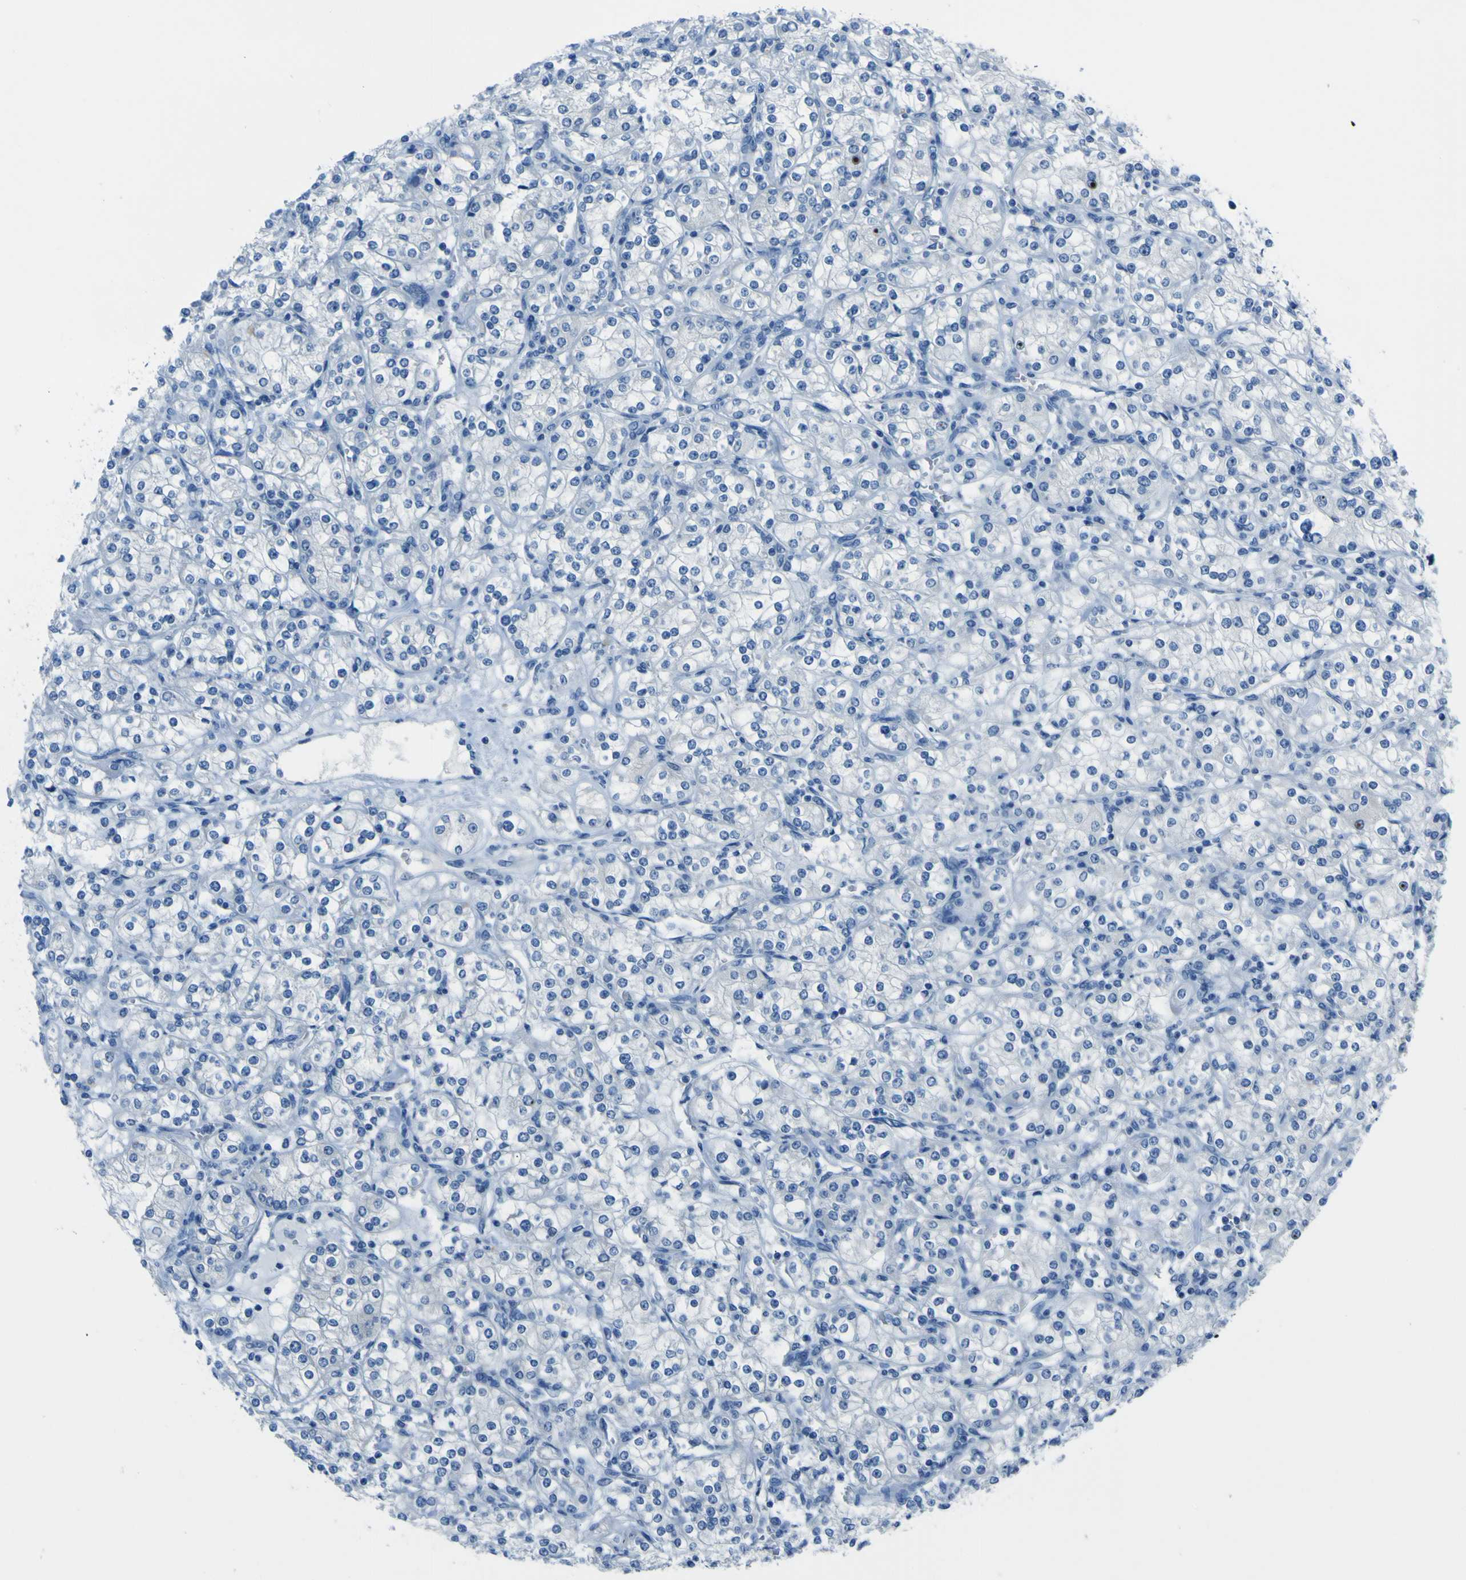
{"staining": {"intensity": "negative", "quantity": "none", "location": "none"}, "tissue": "renal cancer", "cell_type": "Tumor cells", "image_type": "cancer", "snomed": [{"axis": "morphology", "description": "Adenocarcinoma, NOS"}, {"axis": "topography", "description": "Kidney"}], "caption": "The IHC micrograph has no significant expression in tumor cells of adenocarcinoma (renal) tissue.", "gene": "PHKG1", "patient": {"sex": "male", "age": 77}}